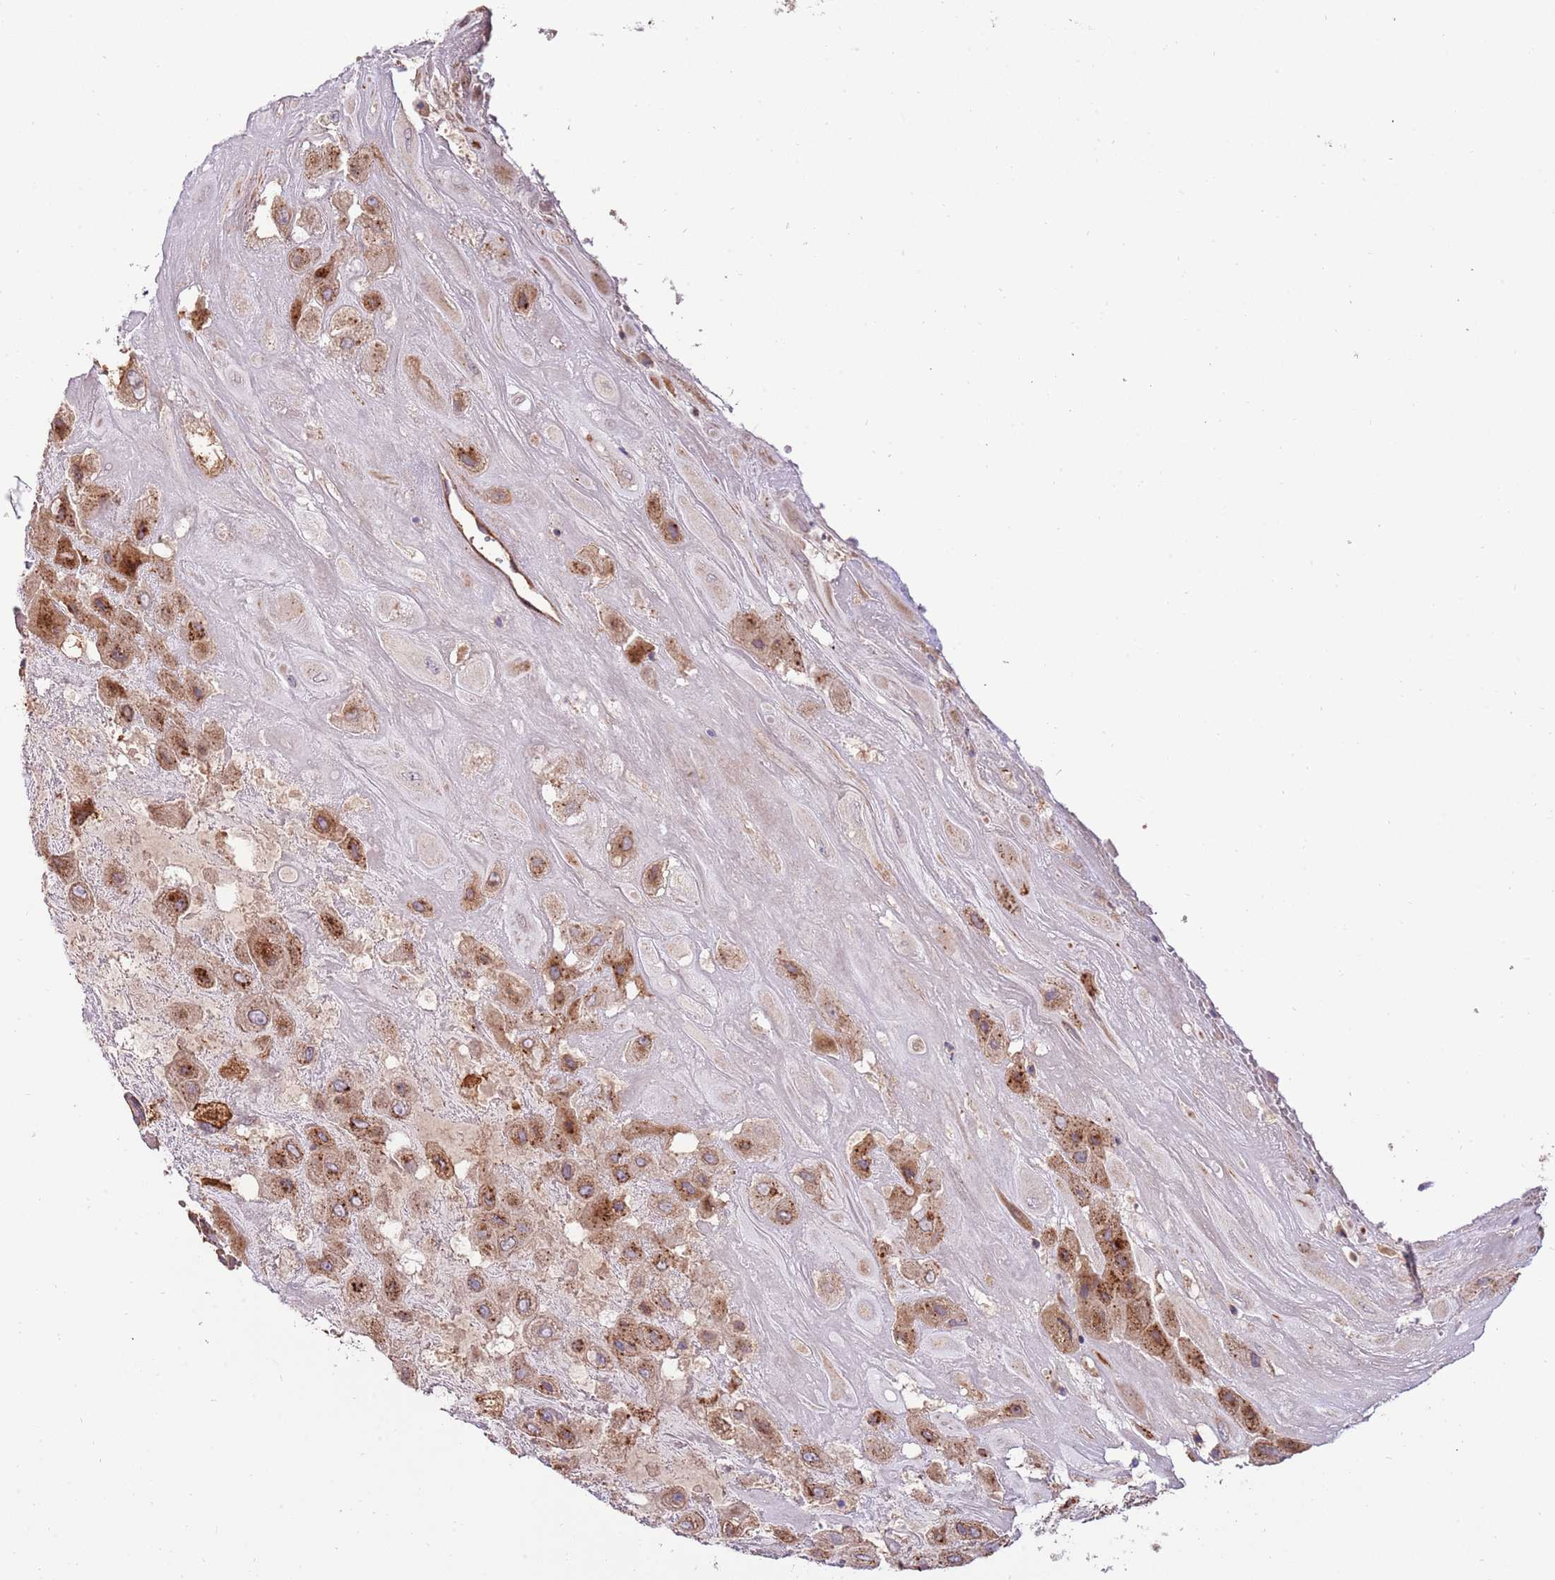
{"staining": {"intensity": "moderate", "quantity": ">75%", "location": "cytoplasmic/membranous"}, "tissue": "placenta", "cell_type": "Decidual cells", "image_type": "normal", "snomed": [{"axis": "morphology", "description": "Normal tissue, NOS"}, {"axis": "topography", "description": "Placenta"}], "caption": "Moderate cytoplasmic/membranous positivity is present in approximately >75% of decidual cells in unremarkable placenta.", "gene": "DOCK6", "patient": {"sex": "female", "age": 32}}